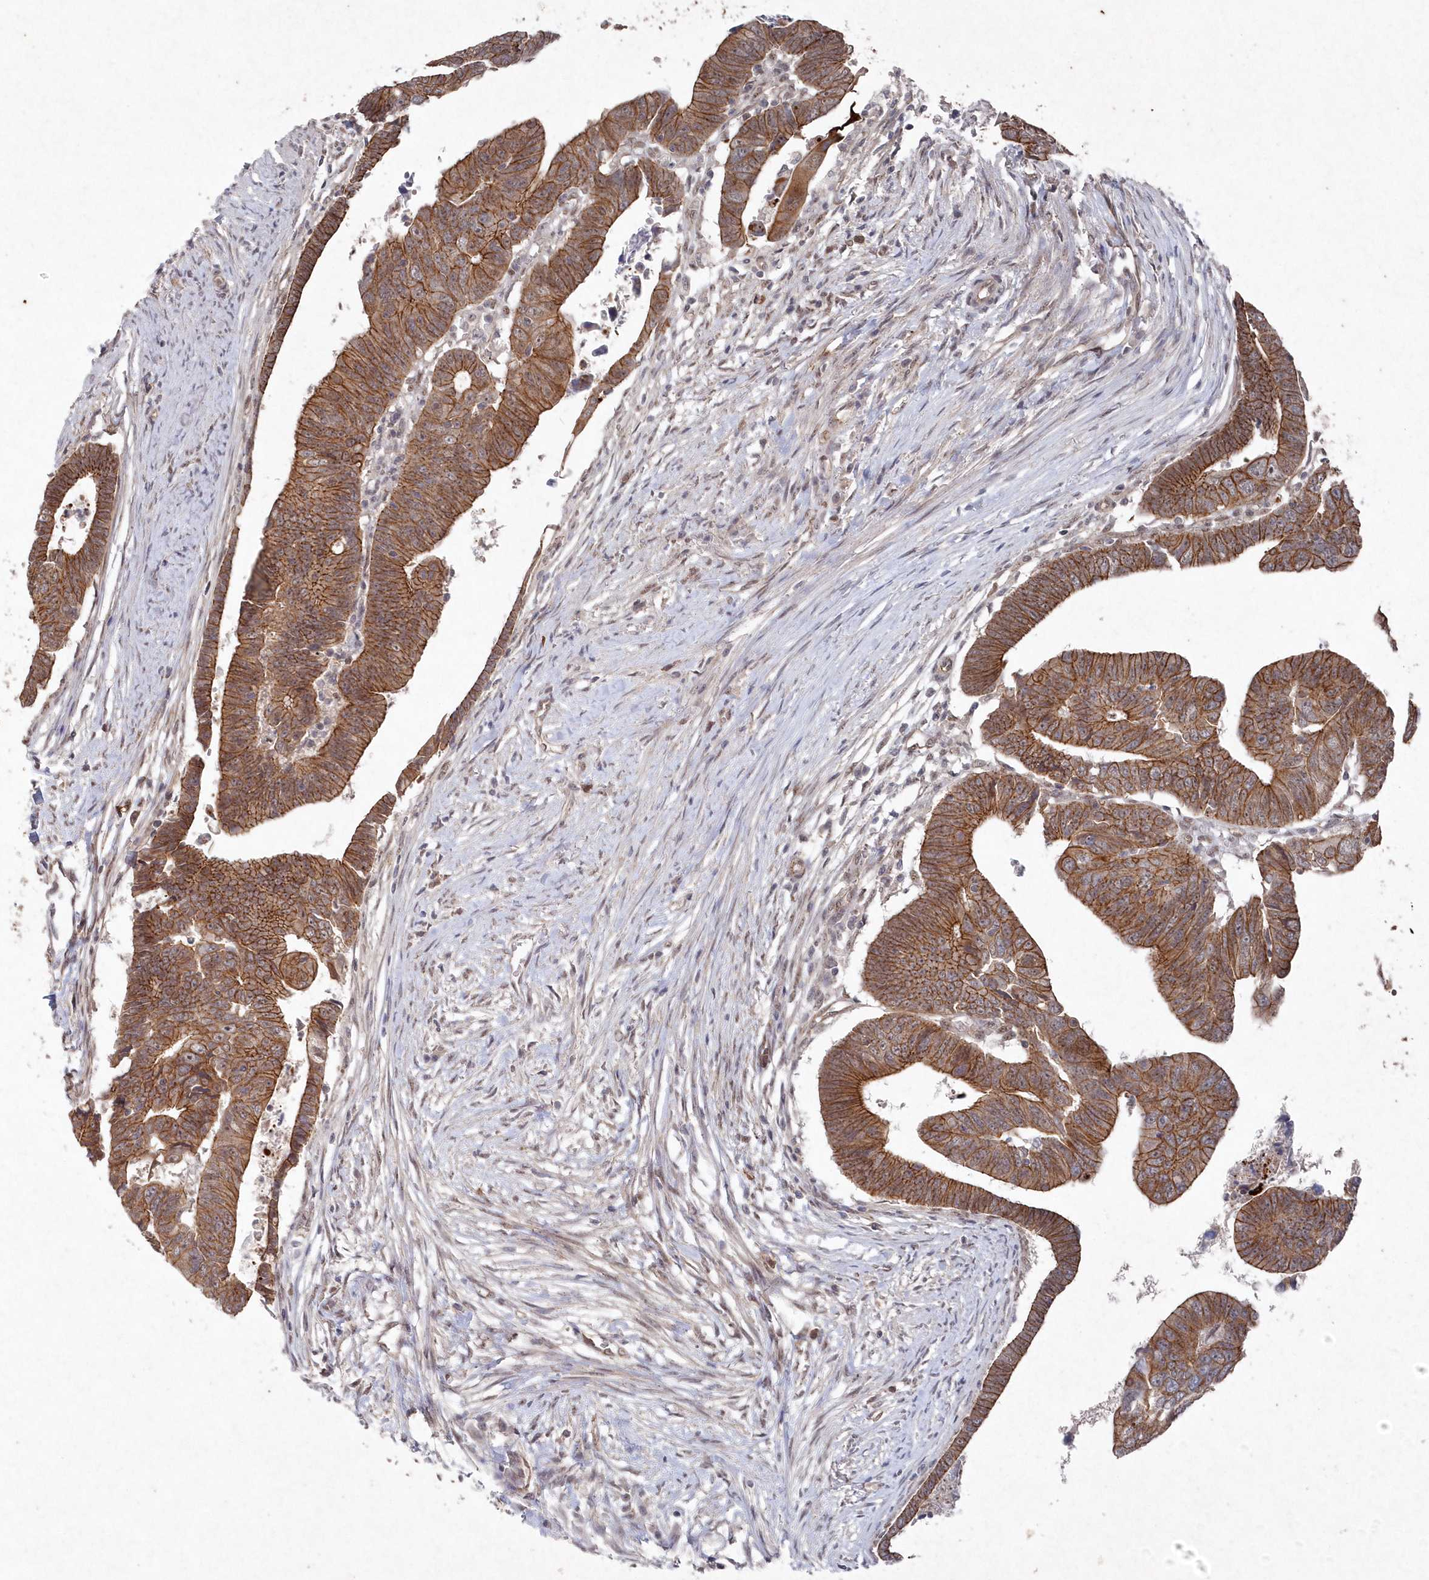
{"staining": {"intensity": "strong", "quantity": ">75%", "location": "cytoplasmic/membranous"}, "tissue": "colorectal cancer", "cell_type": "Tumor cells", "image_type": "cancer", "snomed": [{"axis": "morphology", "description": "Adenocarcinoma, NOS"}, {"axis": "topography", "description": "Rectum"}], "caption": "The photomicrograph reveals immunohistochemical staining of colorectal cancer (adenocarcinoma). There is strong cytoplasmic/membranous positivity is identified in approximately >75% of tumor cells.", "gene": "VSIG2", "patient": {"sex": "female", "age": 65}}